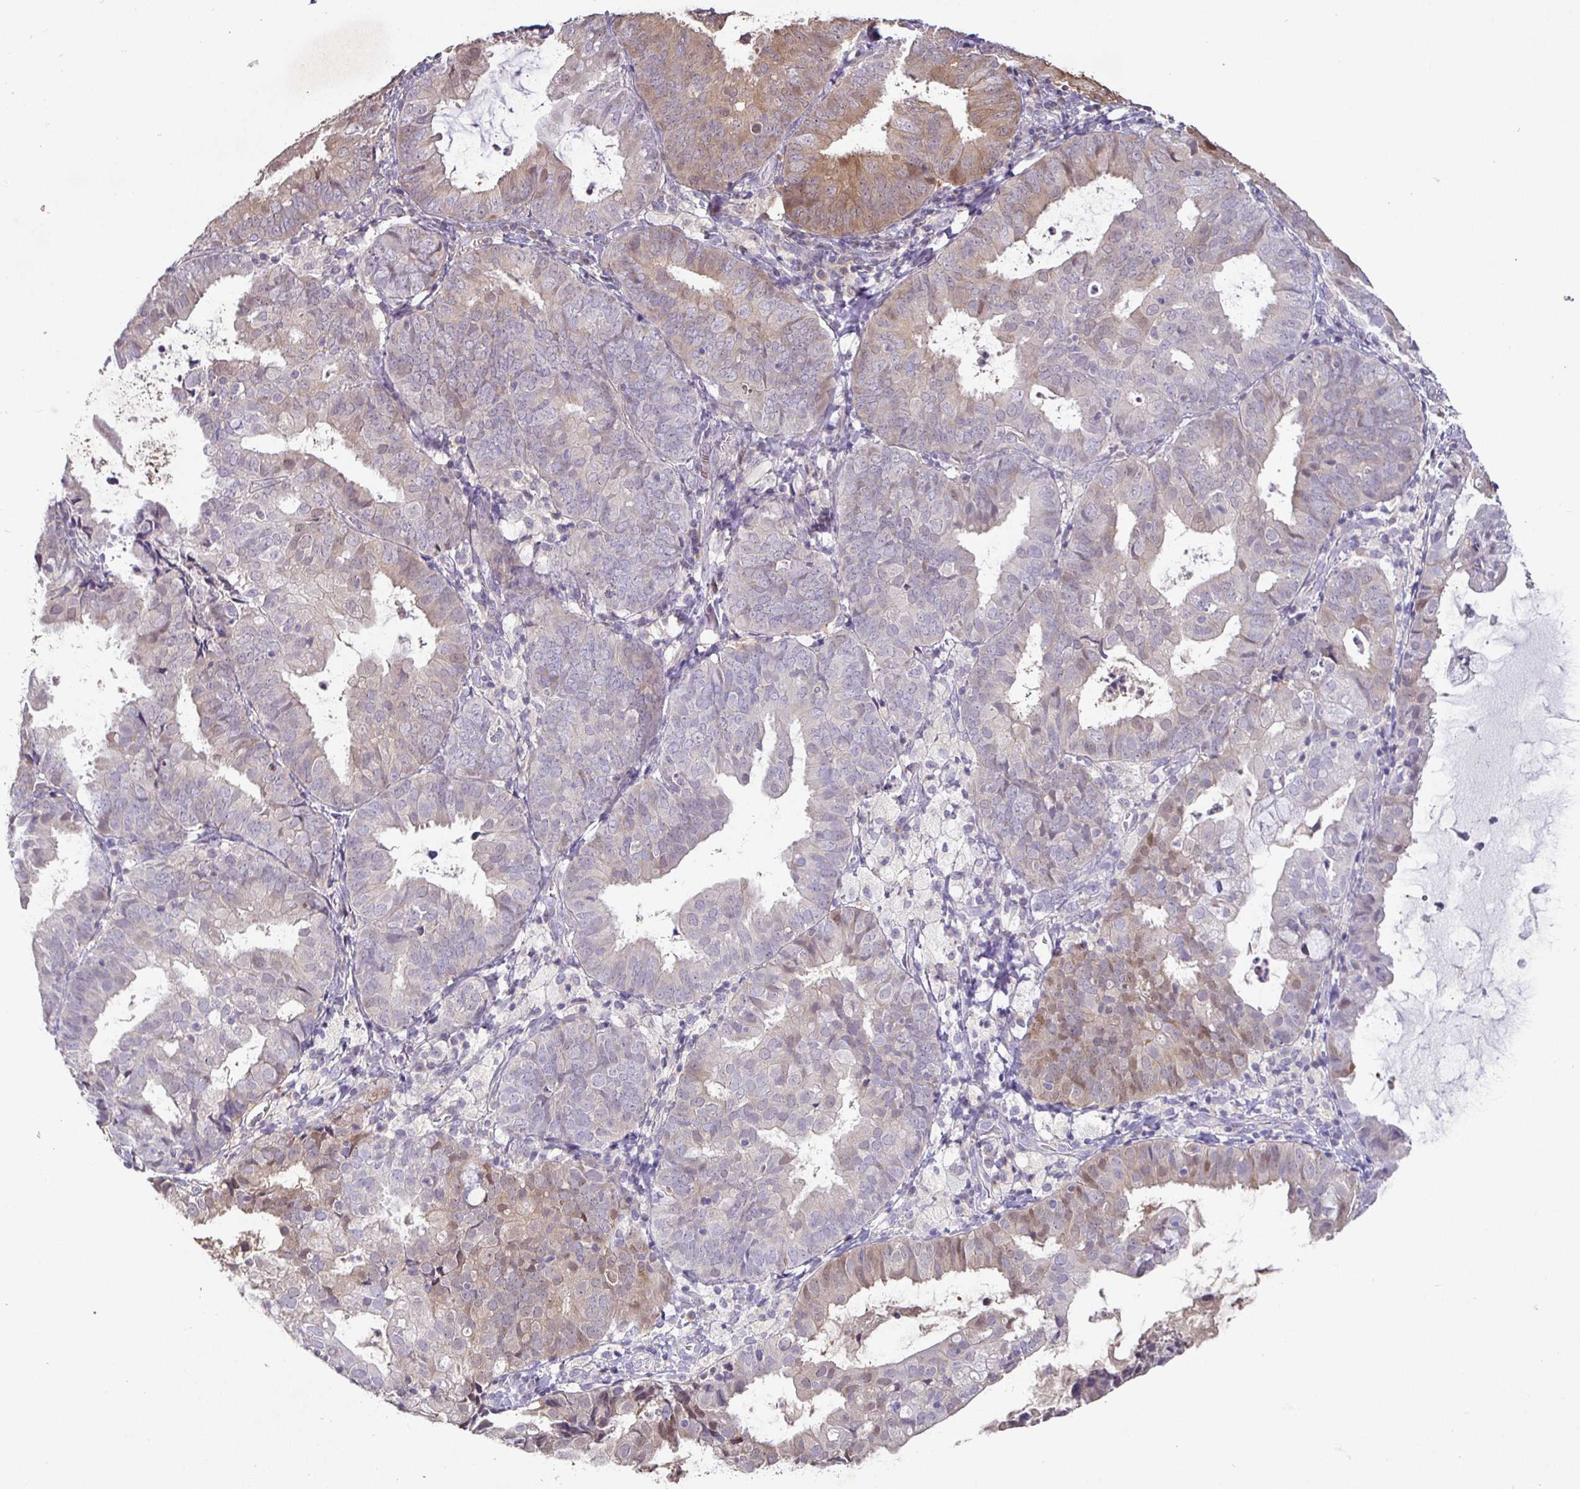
{"staining": {"intensity": "weak", "quantity": "<25%", "location": "cytoplasmic/membranous,nuclear"}, "tissue": "endometrial cancer", "cell_type": "Tumor cells", "image_type": "cancer", "snomed": [{"axis": "morphology", "description": "Adenocarcinoma, NOS"}, {"axis": "topography", "description": "Endometrium"}], "caption": "Tumor cells are negative for protein expression in human endometrial adenocarcinoma.", "gene": "SHISA4", "patient": {"sex": "female", "age": 80}}